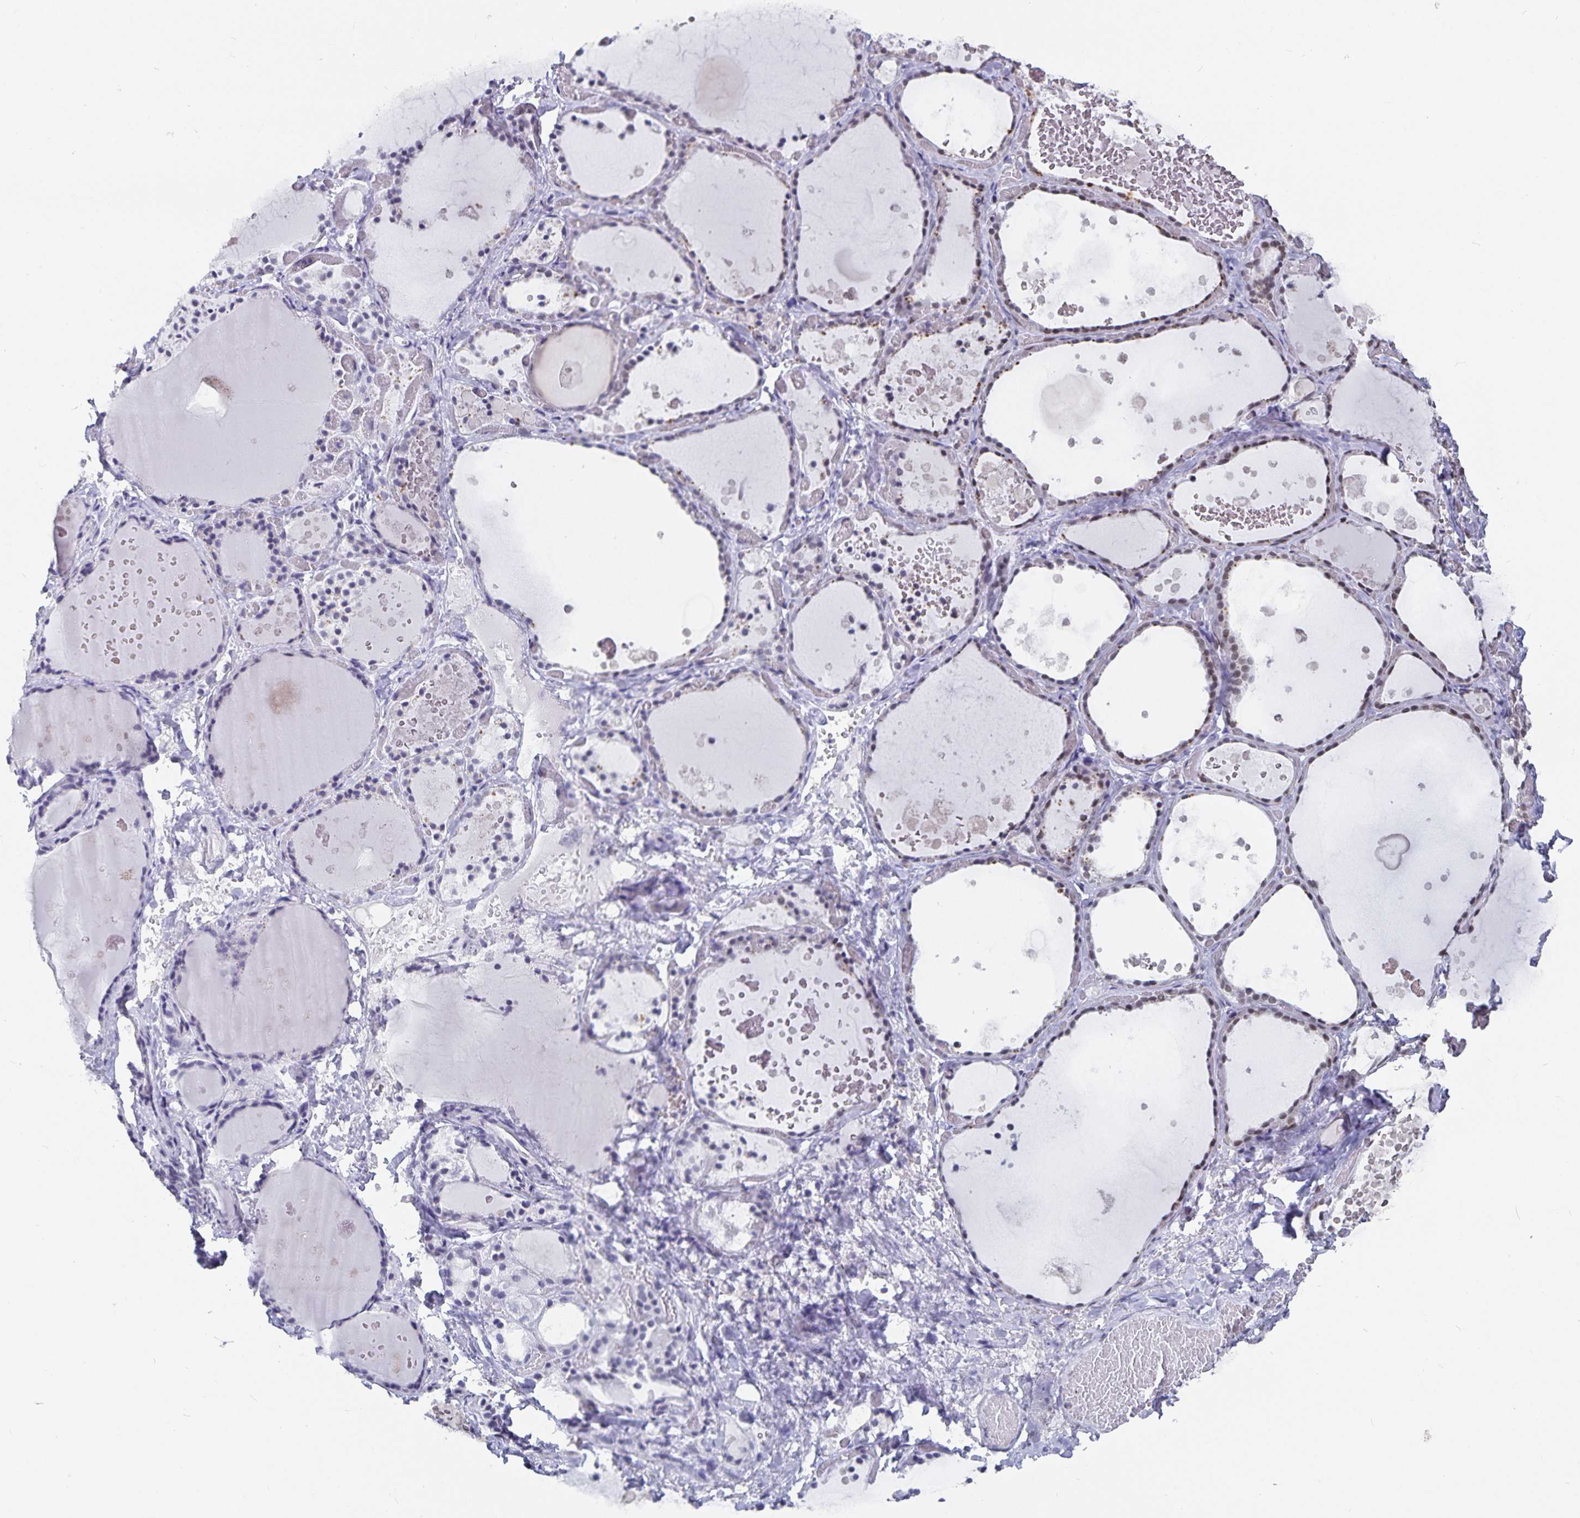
{"staining": {"intensity": "moderate", "quantity": "25%-75%", "location": "nuclear"}, "tissue": "thyroid gland", "cell_type": "Glandular cells", "image_type": "normal", "snomed": [{"axis": "morphology", "description": "Normal tissue, NOS"}, {"axis": "topography", "description": "Thyroid gland"}], "caption": "Normal thyroid gland exhibits moderate nuclear staining in approximately 25%-75% of glandular cells.", "gene": "PBX2", "patient": {"sex": "female", "age": 56}}